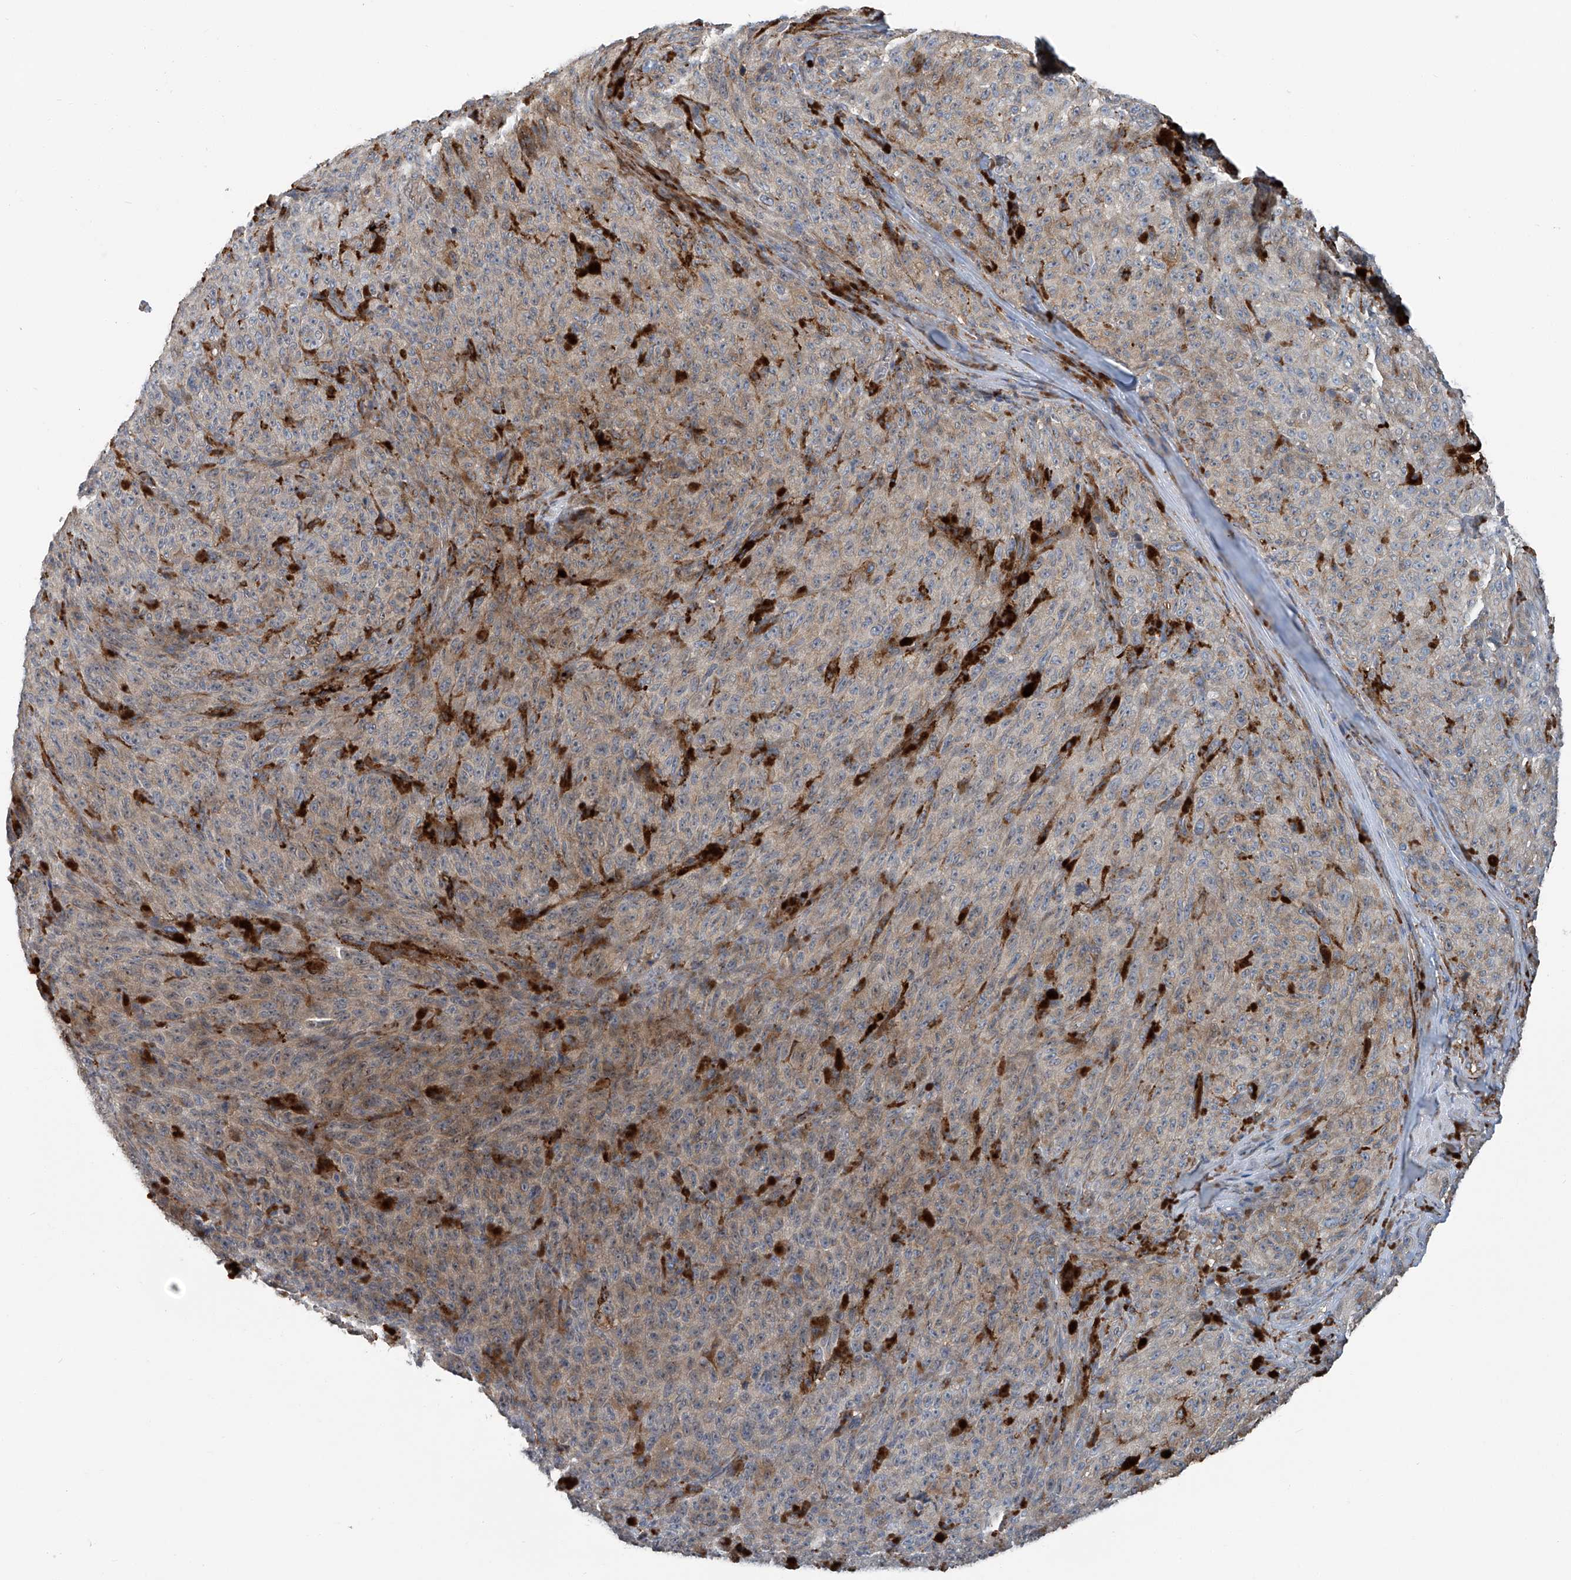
{"staining": {"intensity": "negative", "quantity": "none", "location": "none"}, "tissue": "melanoma", "cell_type": "Tumor cells", "image_type": "cancer", "snomed": [{"axis": "morphology", "description": "Malignant melanoma, NOS"}, {"axis": "topography", "description": "Skin"}], "caption": "Immunohistochemistry (IHC) image of human melanoma stained for a protein (brown), which displays no expression in tumor cells.", "gene": "FAM167A", "patient": {"sex": "female", "age": 82}}